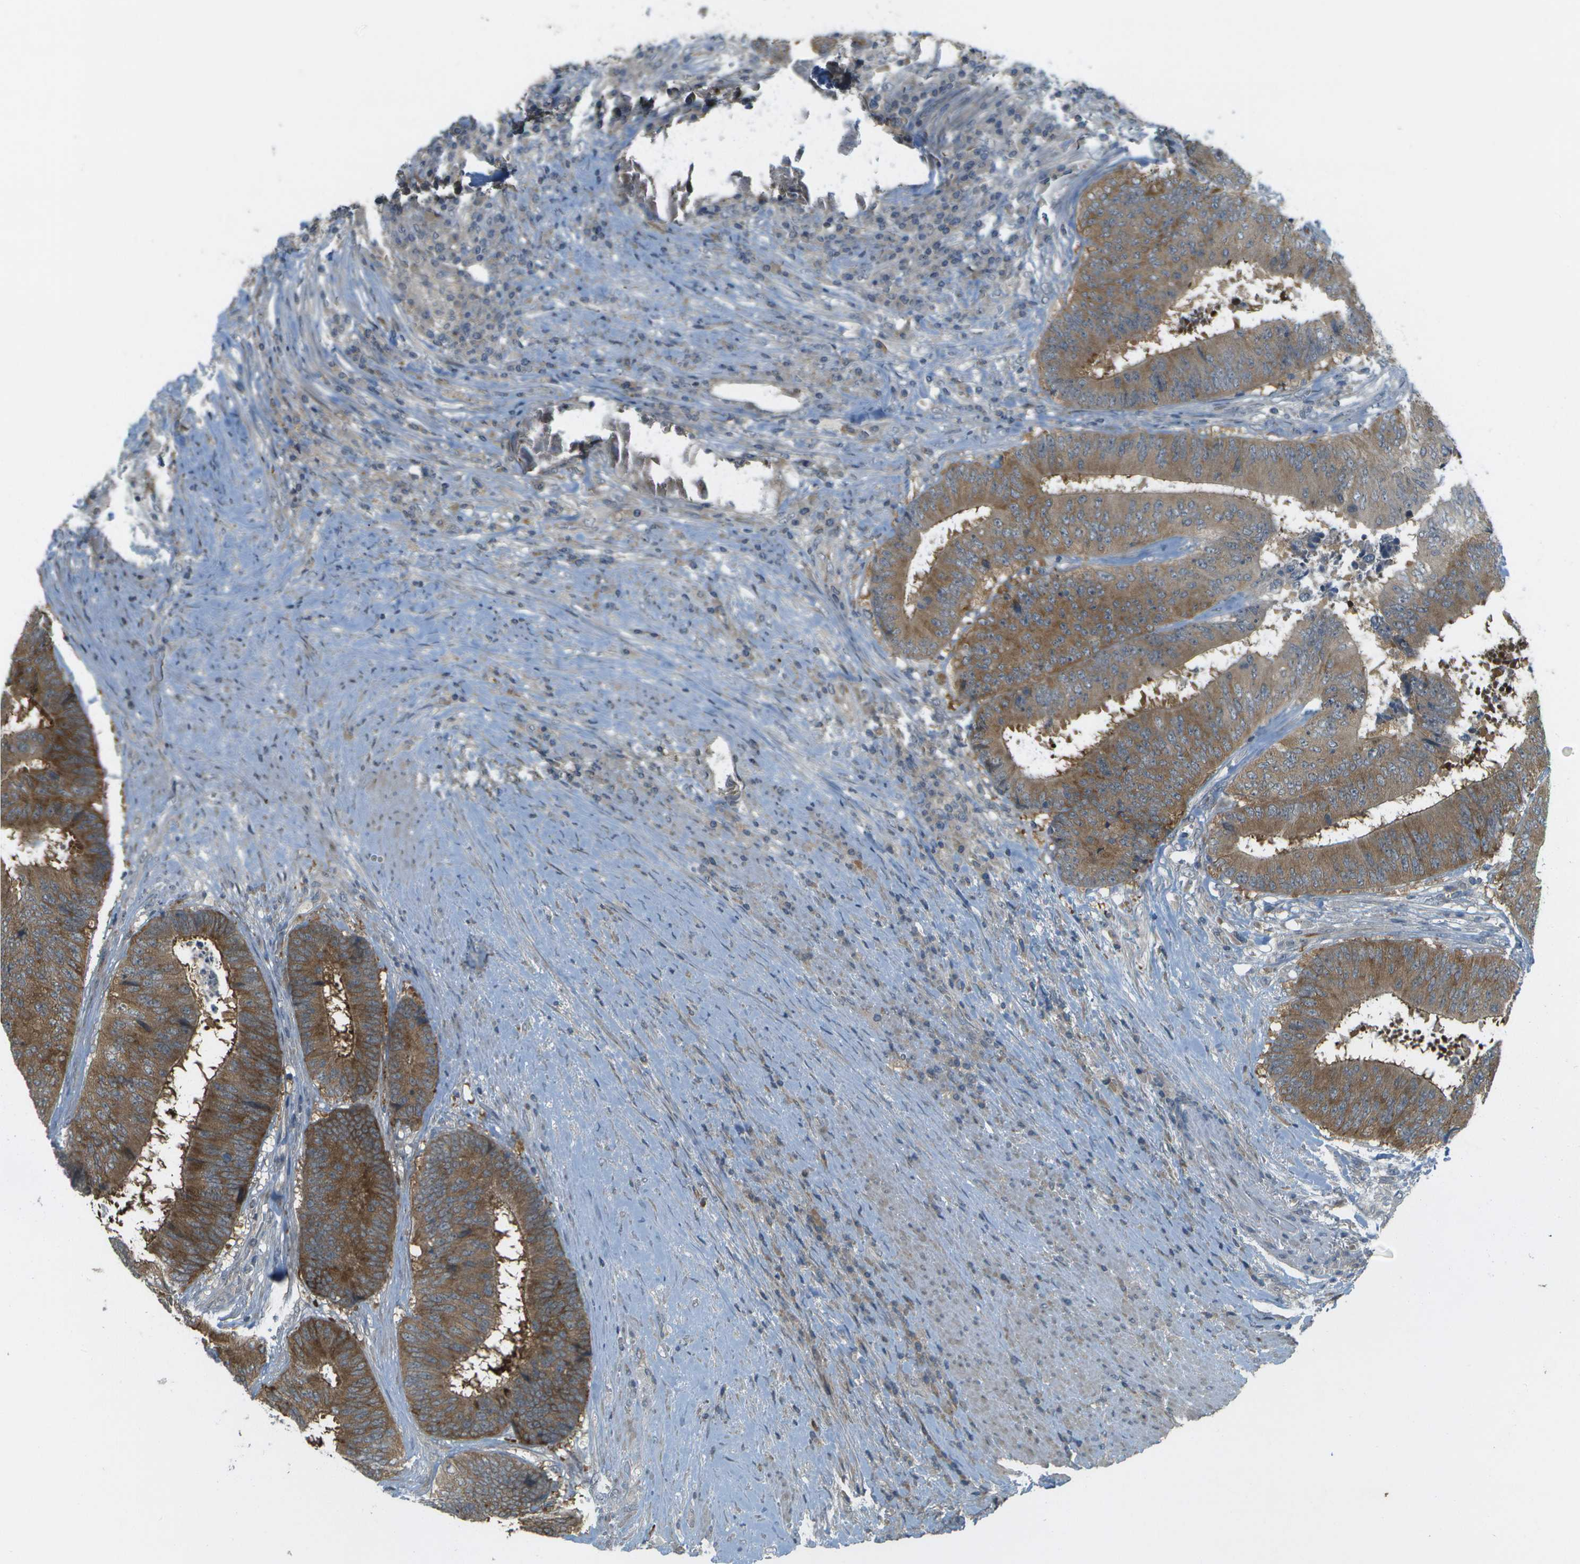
{"staining": {"intensity": "moderate", "quantity": ">75%", "location": "cytoplasmic/membranous"}, "tissue": "colorectal cancer", "cell_type": "Tumor cells", "image_type": "cancer", "snomed": [{"axis": "morphology", "description": "Adenocarcinoma, NOS"}, {"axis": "topography", "description": "Rectum"}], "caption": "Protein expression by immunohistochemistry (IHC) shows moderate cytoplasmic/membranous positivity in about >75% of tumor cells in colorectal cancer (adenocarcinoma).", "gene": "WNK2", "patient": {"sex": "male", "age": 72}}